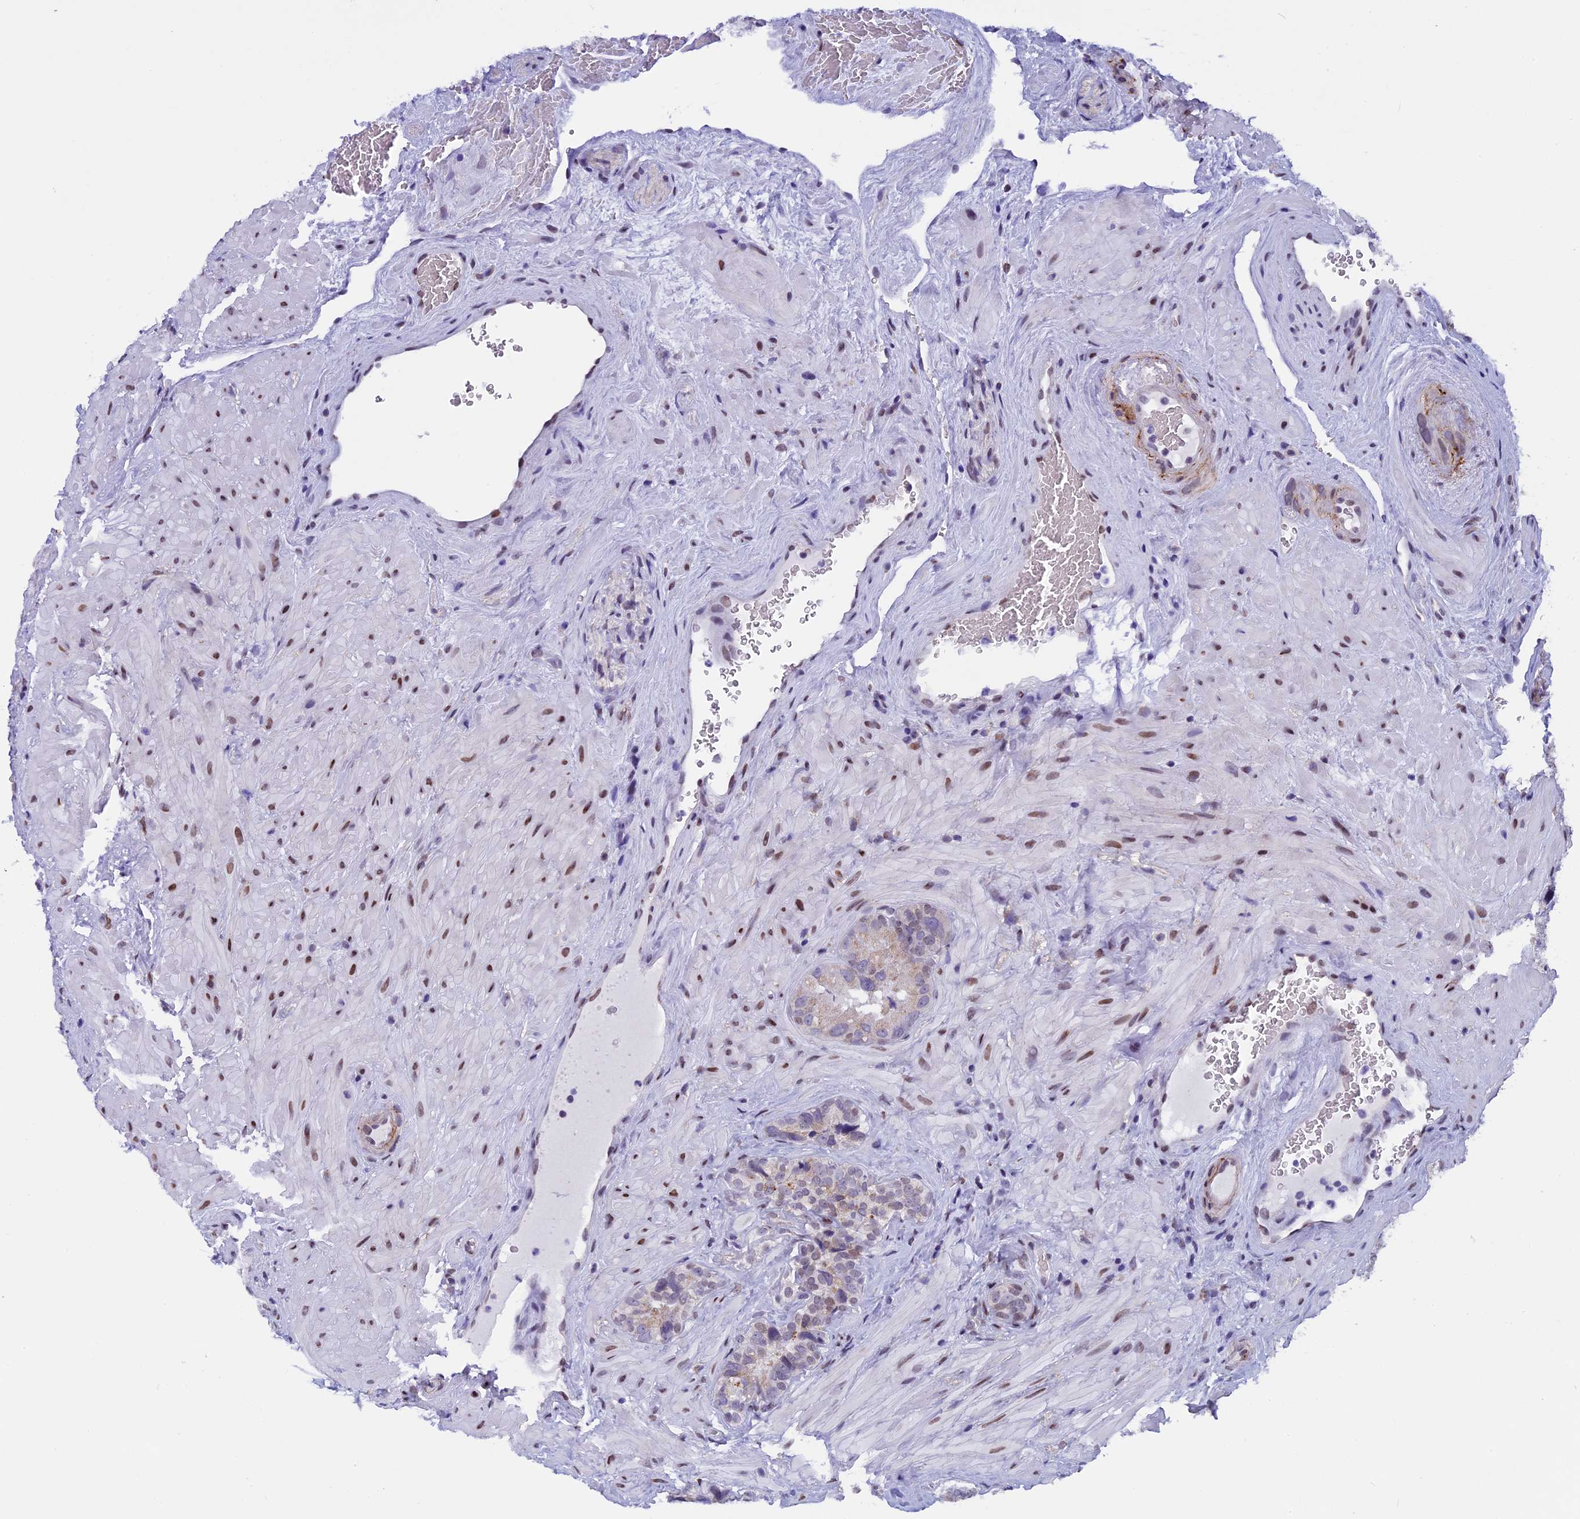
{"staining": {"intensity": "weak", "quantity": "25%-75%", "location": "cytoplasmic/membranous"}, "tissue": "seminal vesicle", "cell_type": "Glandular cells", "image_type": "normal", "snomed": [{"axis": "morphology", "description": "Normal tissue, NOS"}, {"axis": "topography", "description": "Seminal veicle"}, {"axis": "topography", "description": "Peripheral nerve tissue"}], "caption": "Seminal vesicle stained with a brown dye shows weak cytoplasmic/membranous positive staining in approximately 25%-75% of glandular cells.", "gene": "ZNF317", "patient": {"sex": "male", "age": 67}}